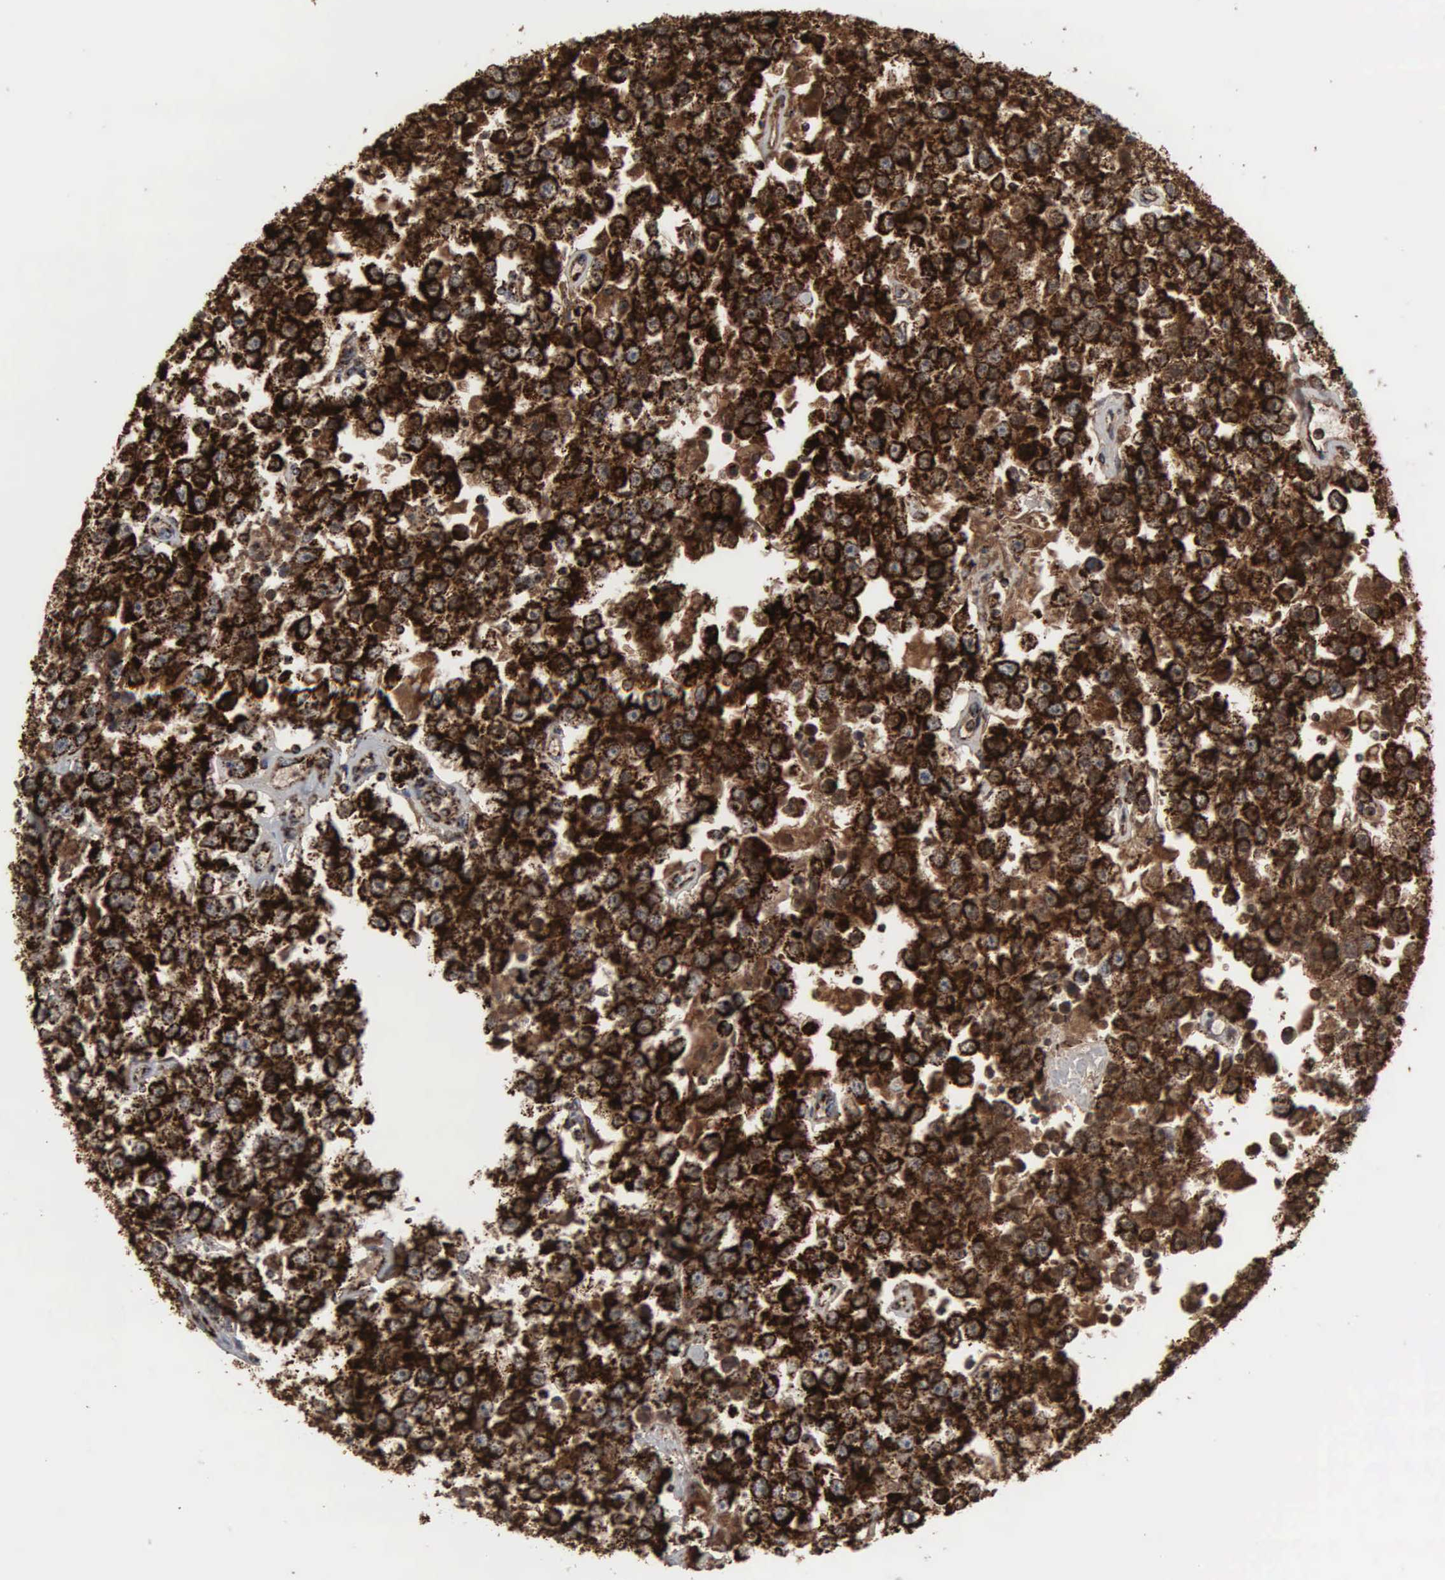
{"staining": {"intensity": "strong", "quantity": ">75%", "location": "cytoplasmic/membranous"}, "tissue": "testis cancer", "cell_type": "Tumor cells", "image_type": "cancer", "snomed": [{"axis": "morphology", "description": "Seminoma, NOS"}, {"axis": "topography", "description": "Testis"}], "caption": "Protein analysis of testis cancer tissue exhibits strong cytoplasmic/membranous staining in about >75% of tumor cells.", "gene": "HSPA9", "patient": {"sex": "male", "age": 52}}